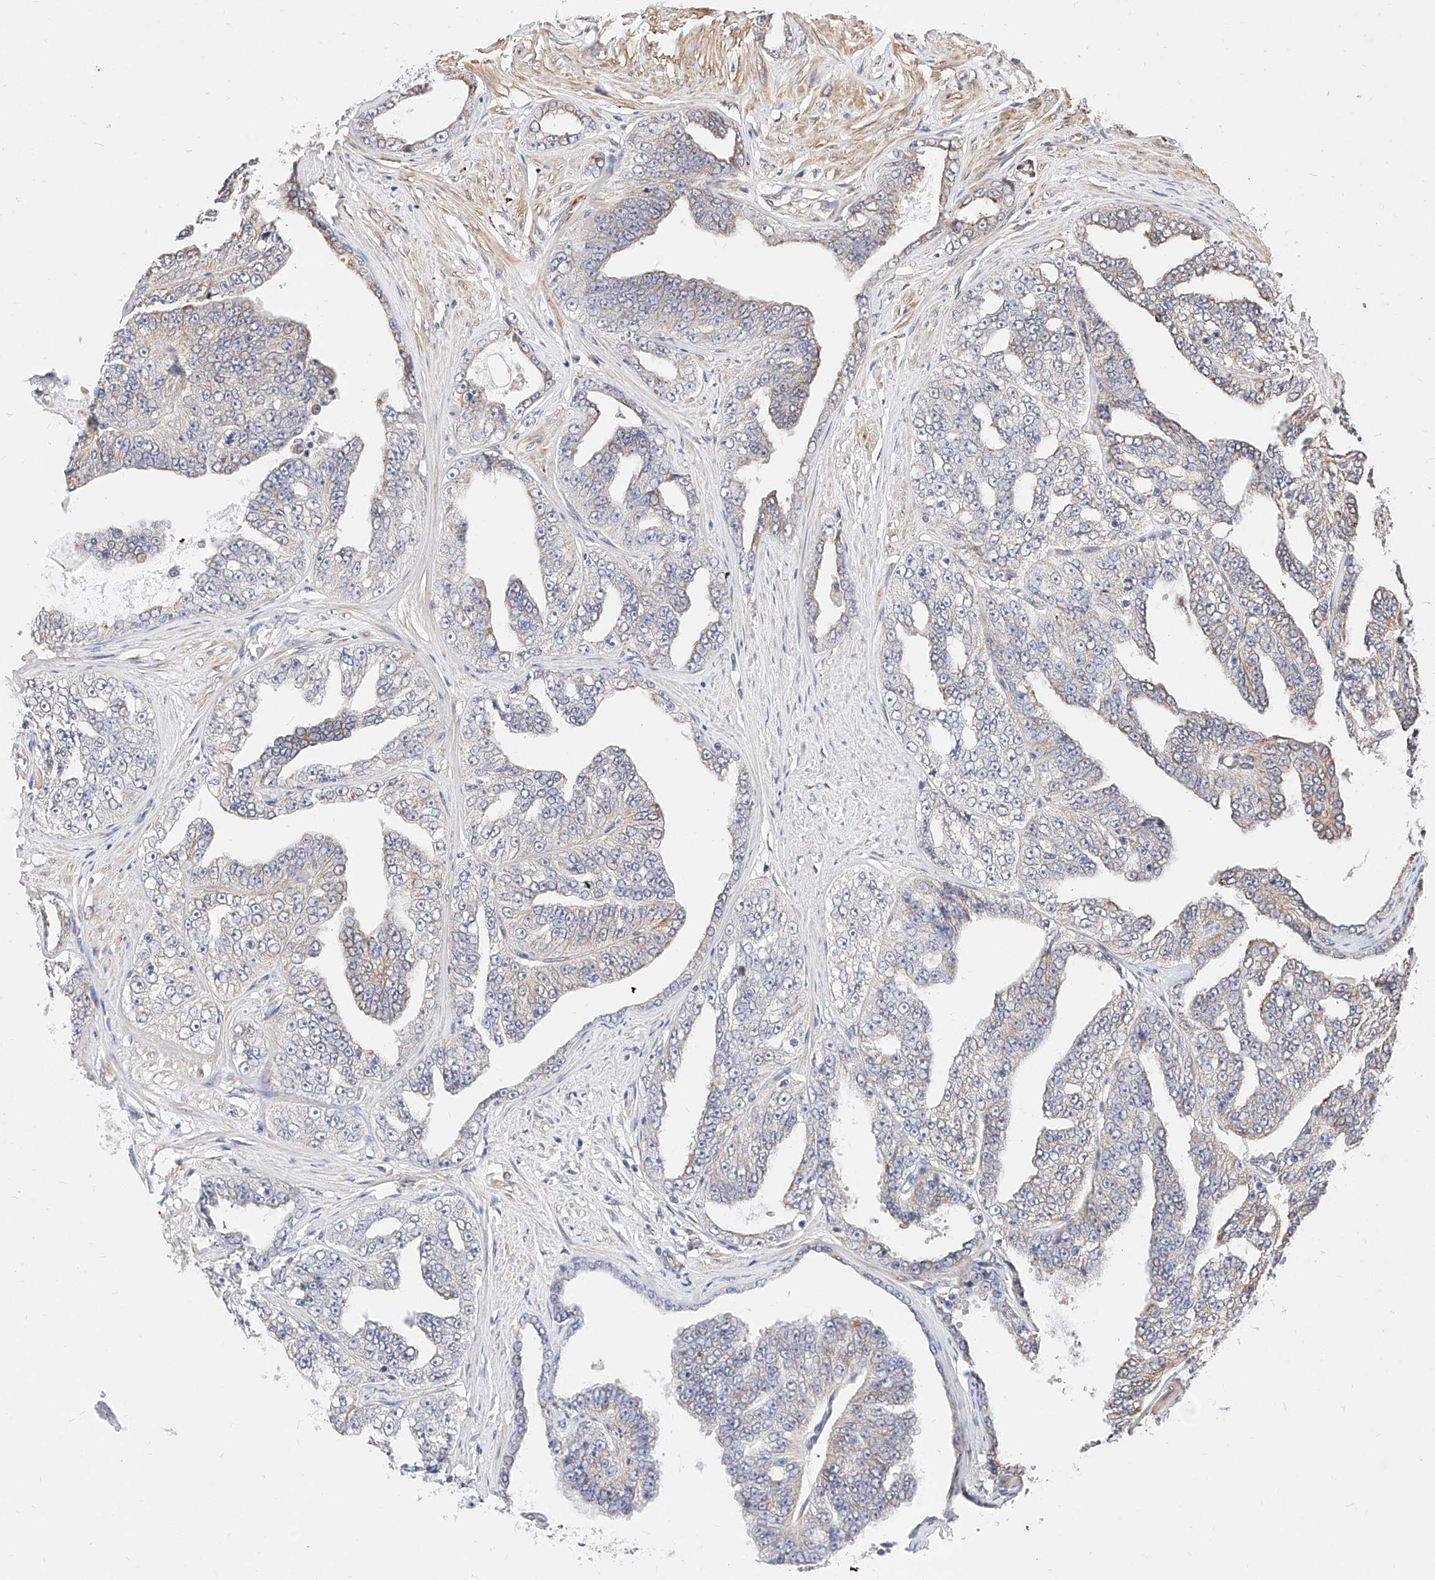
{"staining": {"intensity": "negative", "quantity": "none", "location": "none"}, "tissue": "prostate cancer", "cell_type": "Tumor cells", "image_type": "cancer", "snomed": [{"axis": "morphology", "description": "Adenocarcinoma, High grade"}, {"axis": "topography", "description": "Prostate"}], "caption": "There is no significant staining in tumor cells of high-grade adenocarcinoma (prostate). (DAB immunohistochemistry visualized using brightfield microscopy, high magnification).", "gene": "ATP9B", "patient": {"sex": "male", "age": 71}}